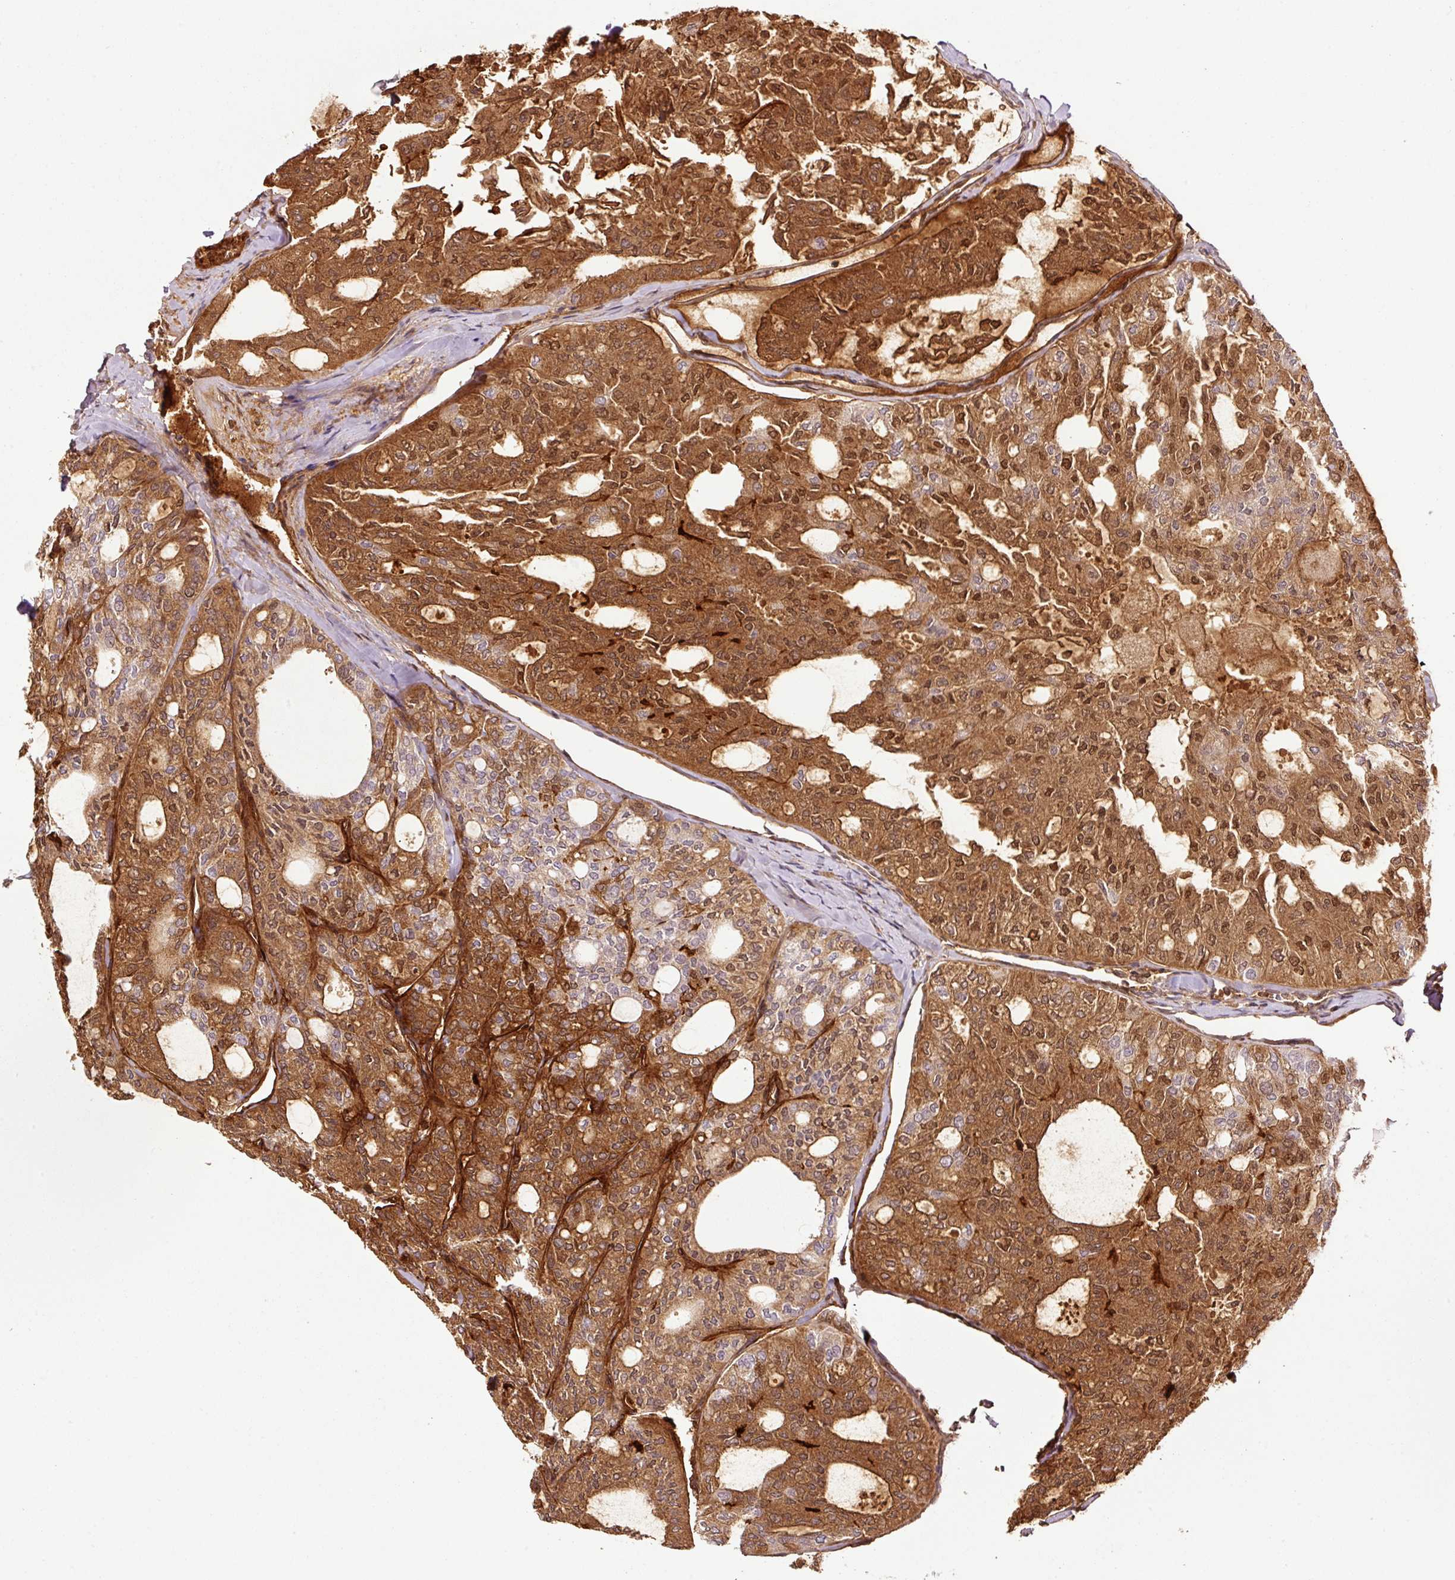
{"staining": {"intensity": "moderate", "quantity": ">75%", "location": "cytoplasmic/membranous,nuclear"}, "tissue": "thyroid cancer", "cell_type": "Tumor cells", "image_type": "cancer", "snomed": [{"axis": "morphology", "description": "Follicular adenoma carcinoma, NOS"}, {"axis": "topography", "description": "Thyroid gland"}], "caption": "Follicular adenoma carcinoma (thyroid) stained with DAB (3,3'-diaminobenzidine) IHC reveals medium levels of moderate cytoplasmic/membranous and nuclear staining in approximately >75% of tumor cells.", "gene": "NID2", "patient": {"sex": "male", "age": 75}}